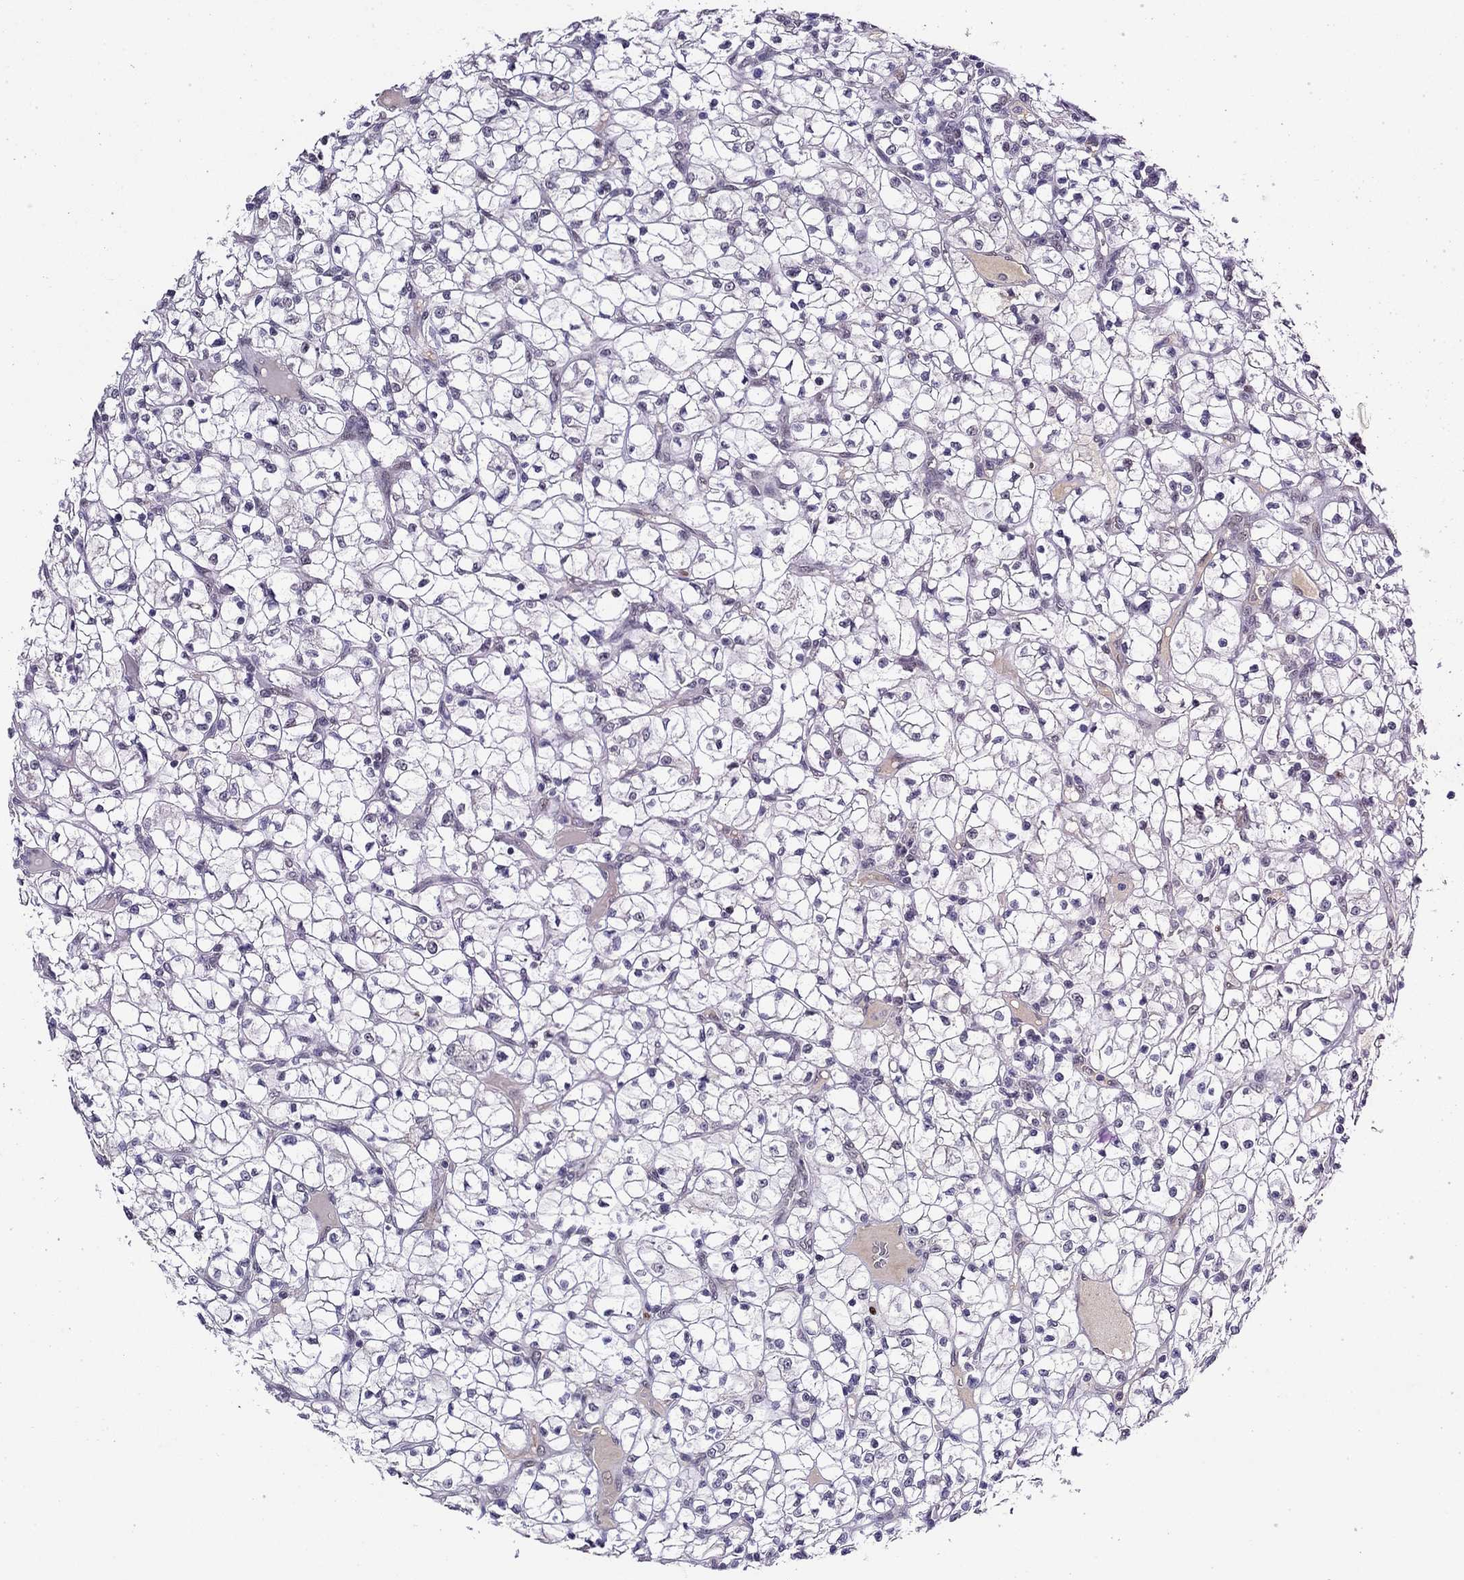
{"staining": {"intensity": "negative", "quantity": "none", "location": "none"}, "tissue": "renal cancer", "cell_type": "Tumor cells", "image_type": "cancer", "snomed": [{"axis": "morphology", "description": "Adenocarcinoma, NOS"}, {"axis": "topography", "description": "Kidney"}], "caption": "Tumor cells show no significant protein positivity in renal cancer. (DAB (3,3'-diaminobenzidine) immunohistochemistry with hematoxylin counter stain).", "gene": "GATA2", "patient": {"sex": "female", "age": 64}}